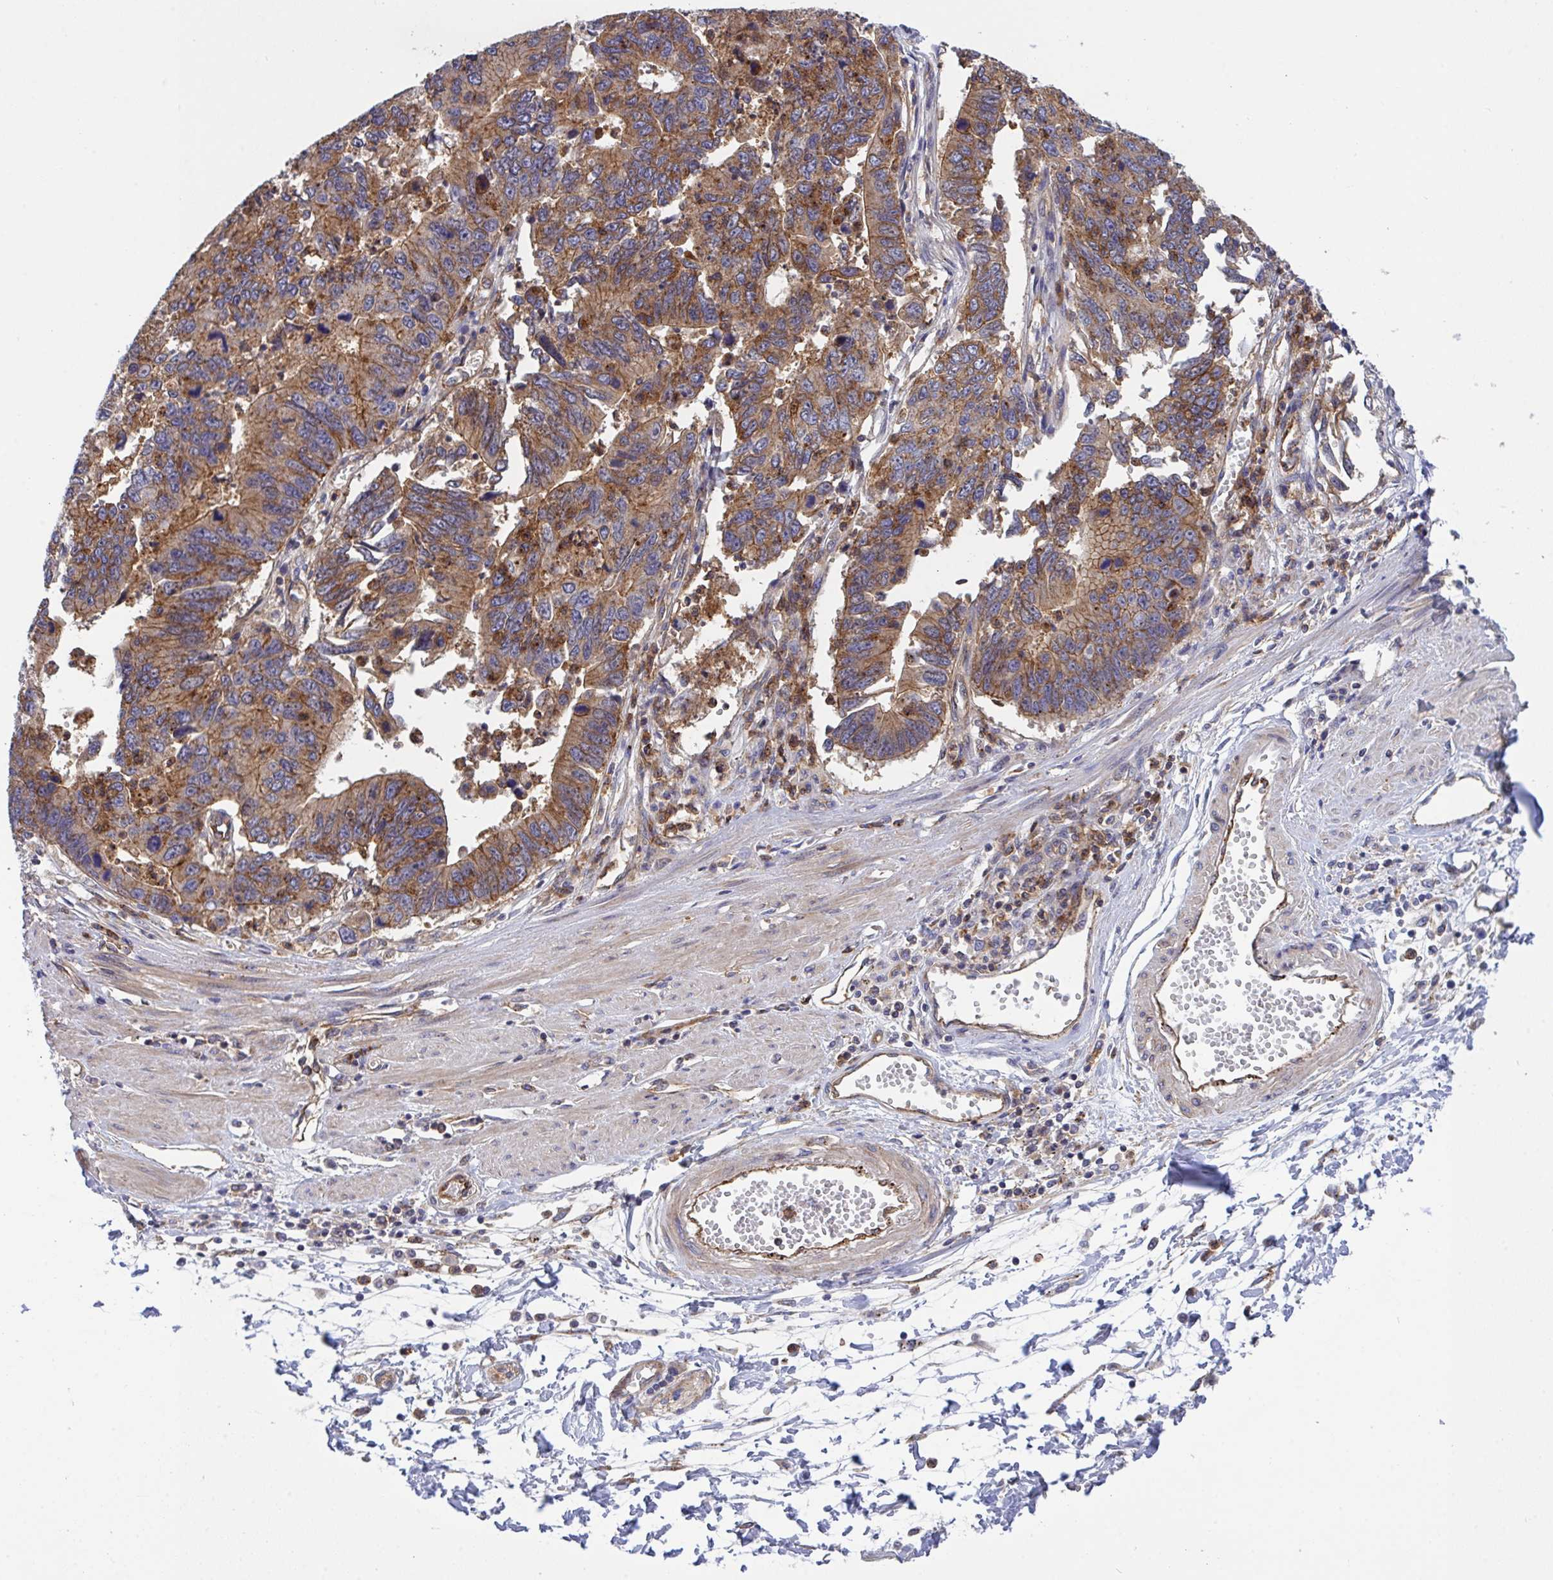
{"staining": {"intensity": "moderate", "quantity": ">75%", "location": "cytoplasmic/membranous"}, "tissue": "stomach cancer", "cell_type": "Tumor cells", "image_type": "cancer", "snomed": [{"axis": "morphology", "description": "Adenocarcinoma, NOS"}, {"axis": "topography", "description": "Stomach"}], "caption": "Stomach cancer (adenocarcinoma) was stained to show a protein in brown. There is medium levels of moderate cytoplasmic/membranous positivity in approximately >75% of tumor cells.", "gene": "C4orf36", "patient": {"sex": "male", "age": 59}}